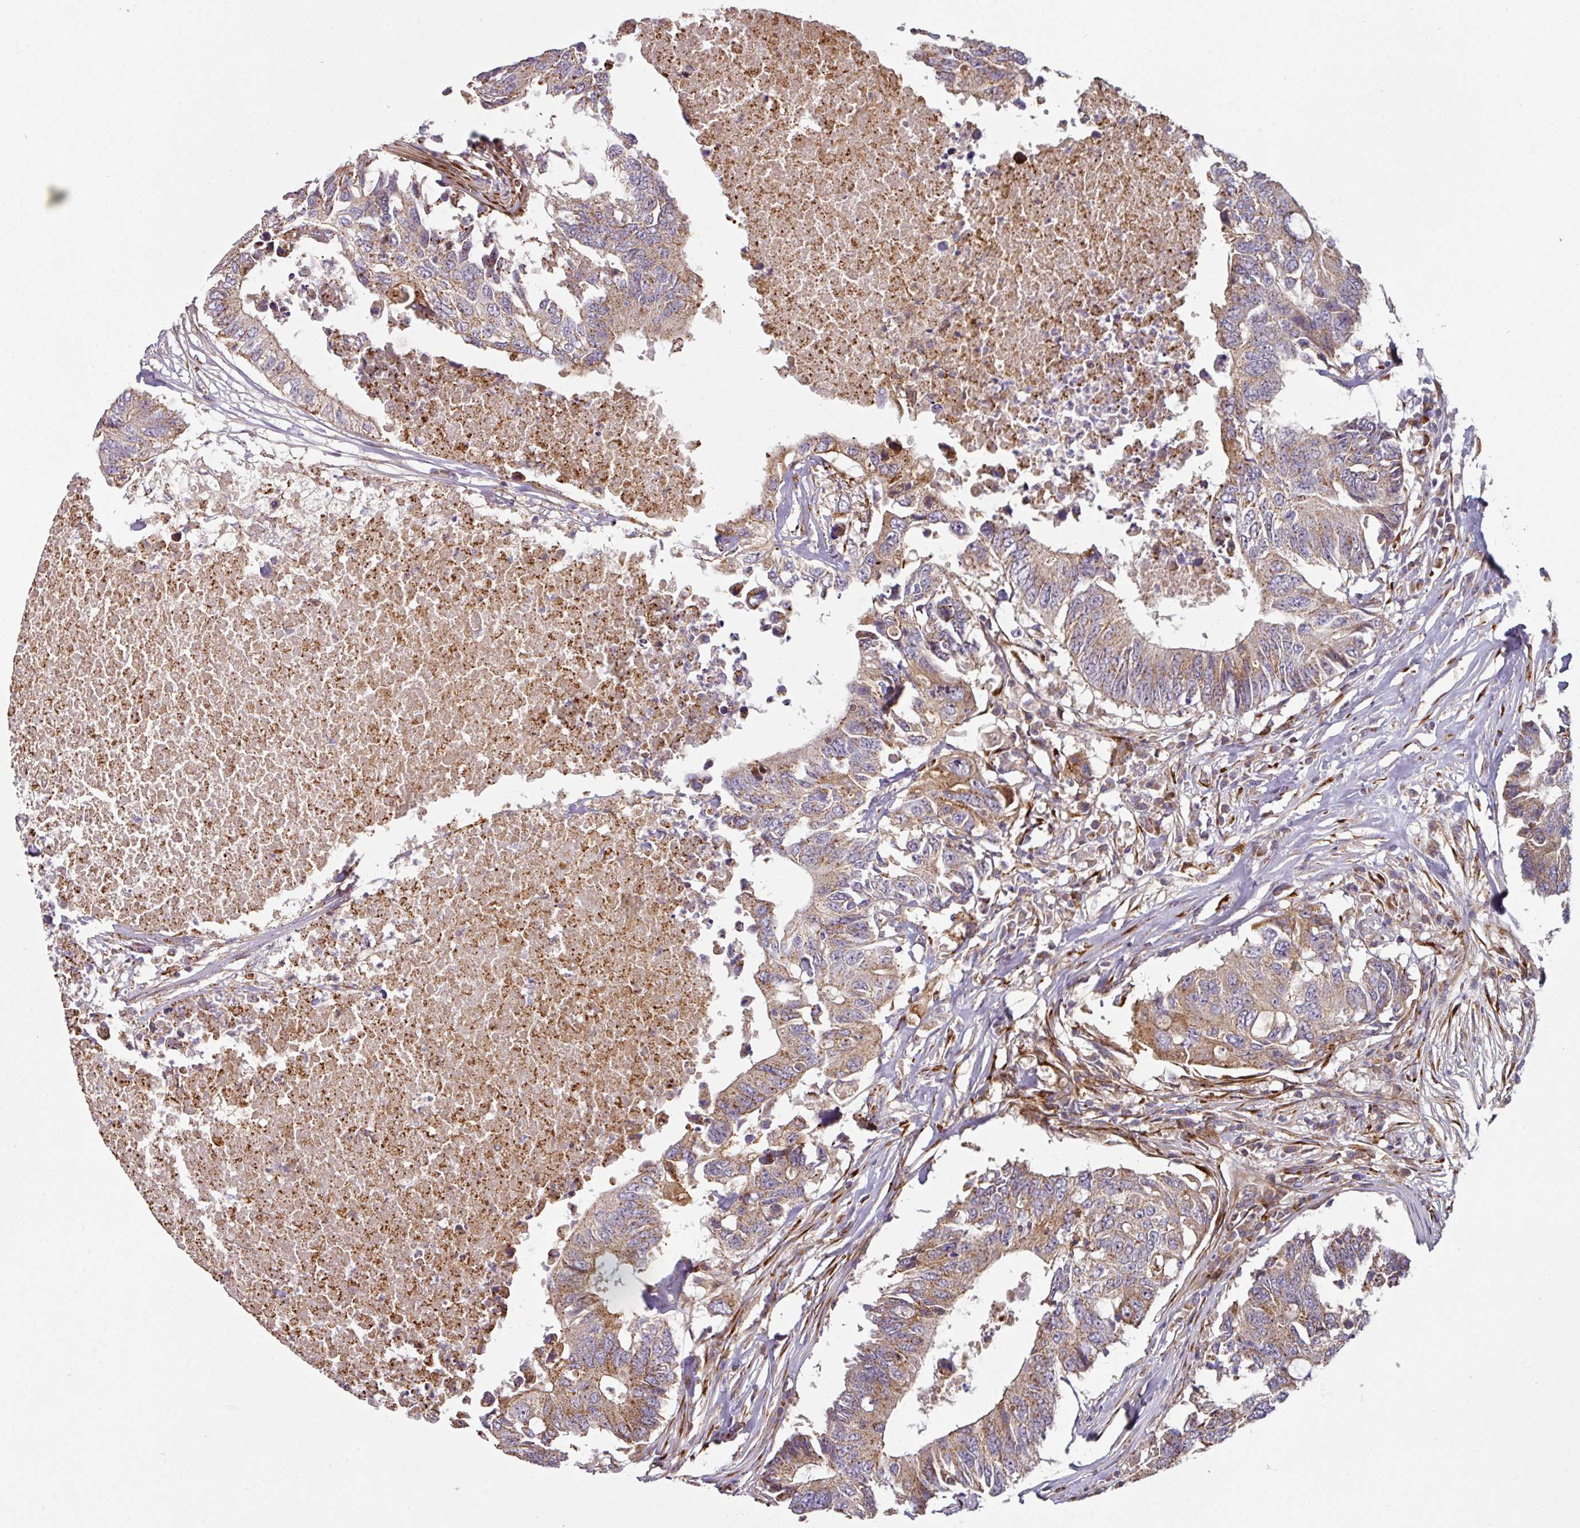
{"staining": {"intensity": "moderate", "quantity": ">75%", "location": "cytoplasmic/membranous"}, "tissue": "colorectal cancer", "cell_type": "Tumor cells", "image_type": "cancer", "snomed": [{"axis": "morphology", "description": "Adenocarcinoma, NOS"}, {"axis": "topography", "description": "Colon"}], "caption": "This image exhibits colorectal cancer (adenocarcinoma) stained with IHC to label a protein in brown. The cytoplasmic/membranous of tumor cells show moderate positivity for the protein. Nuclei are counter-stained blue.", "gene": "CASP2", "patient": {"sex": "male", "age": 71}}